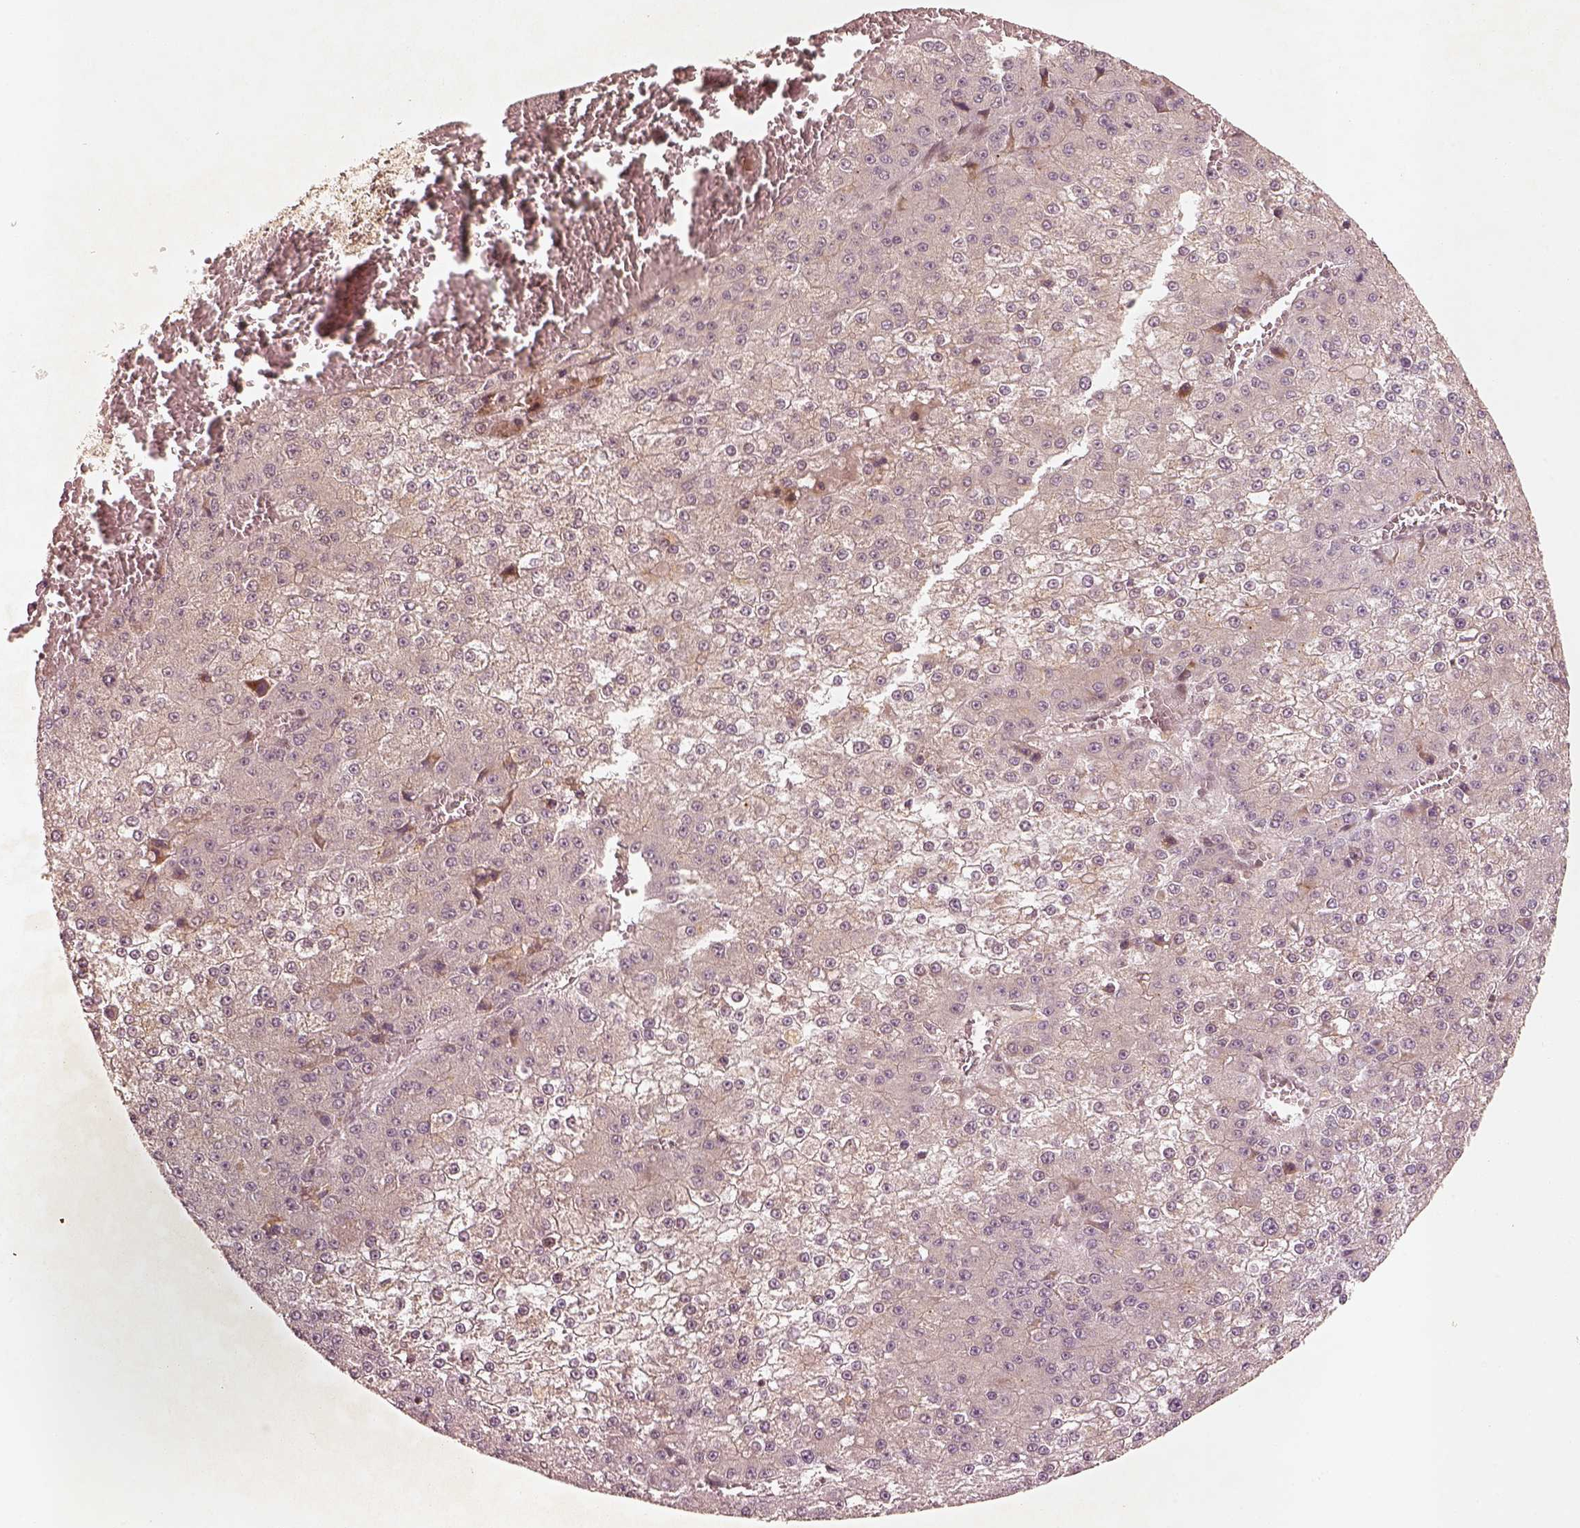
{"staining": {"intensity": "negative", "quantity": "none", "location": "none"}, "tissue": "liver cancer", "cell_type": "Tumor cells", "image_type": "cancer", "snomed": [{"axis": "morphology", "description": "Carcinoma, Hepatocellular, NOS"}, {"axis": "topography", "description": "Liver"}], "caption": "Tumor cells are negative for brown protein staining in liver hepatocellular carcinoma.", "gene": "GMEB2", "patient": {"sex": "female", "age": 73}}